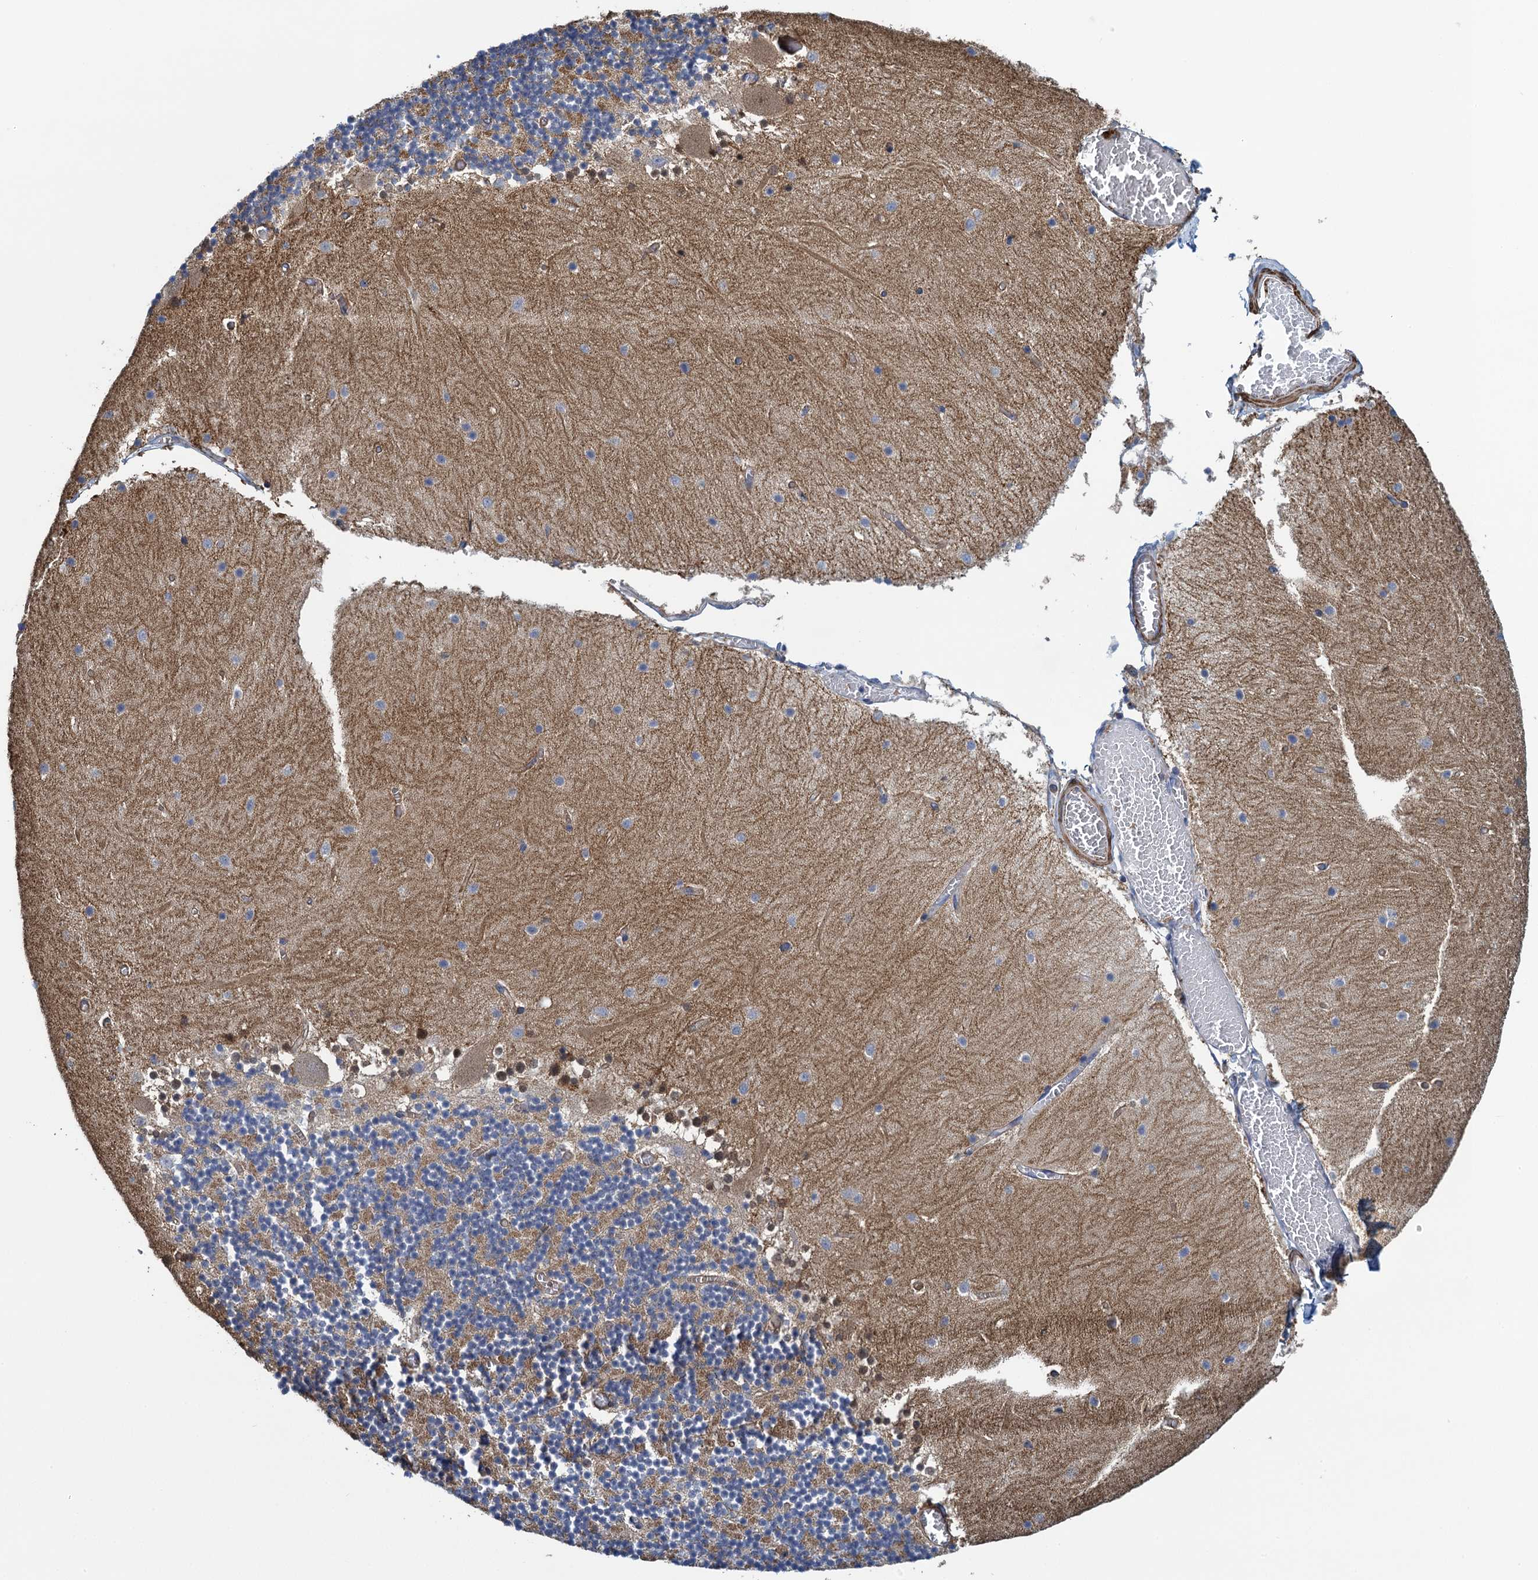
{"staining": {"intensity": "moderate", "quantity": "<25%", "location": "cytoplasmic/membranous"}, "tissue": "cerebellum", "cell_type": "Cells in granular layer", "image_type": "normal", "snomed": [{"axis": "morphology", "description": "Normal tissue, NOS"}, {"axis": "topography", "description": "Cerebellum"}], "caption": "Immunohistochemical staining of normal human cerebellum exhibits low levels of moderate cytoplasmic/membranous positivity in about <25% of cells in granular layer. The protein of interest is stained brown, and the nuclei are stained in blue (DAB (3,3'-diaminobenzidine) IHC with brightfield microscopy, high magnification).", "gene": "PROSER2", "patient": {"sex": "female", "age": 28}}